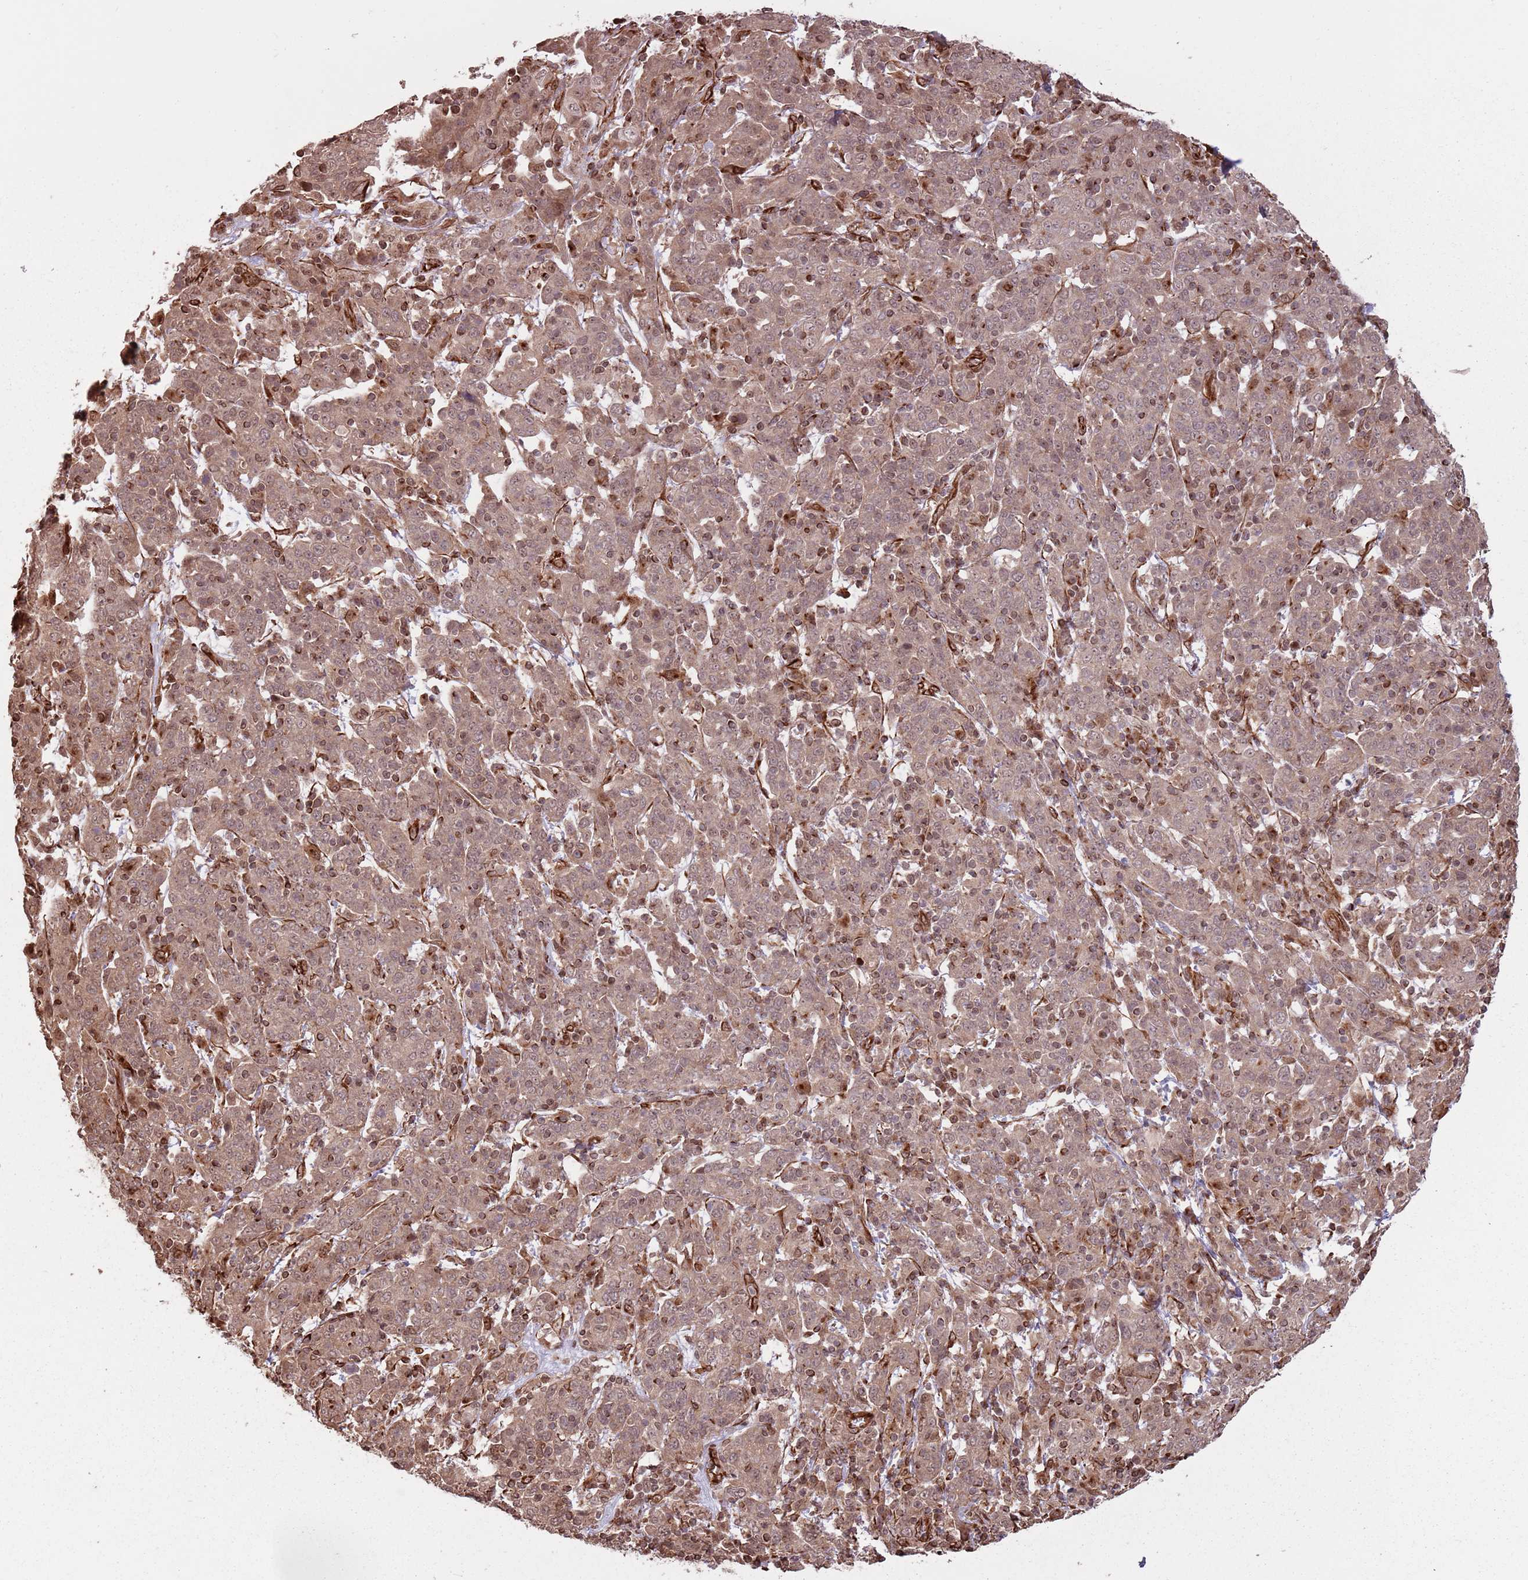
{"staining": {"intensity": "moderate", "quantity": ">75%", "location": "cytoplasmic/membranous,nuclear"}, "tissue": "cervical cancer", "cell_type": "Tumor cells", "image_type": "cancer", "snomed": [{"axis": "morphology", "description": "Squamous cell carcinoma, NOS"}, {"axis": "topography", "description": "Cervix"}], "caption": "Brown immunohistochemical staining in human cervical cancer (squamous cell carcinoma) exhibits moderate cytoplasmic/membranous and nuclear positivity in approximately >75% of tumor cells.", "gene": "ADAMTS3", "patient": {"sex": "female", "age": 67}}